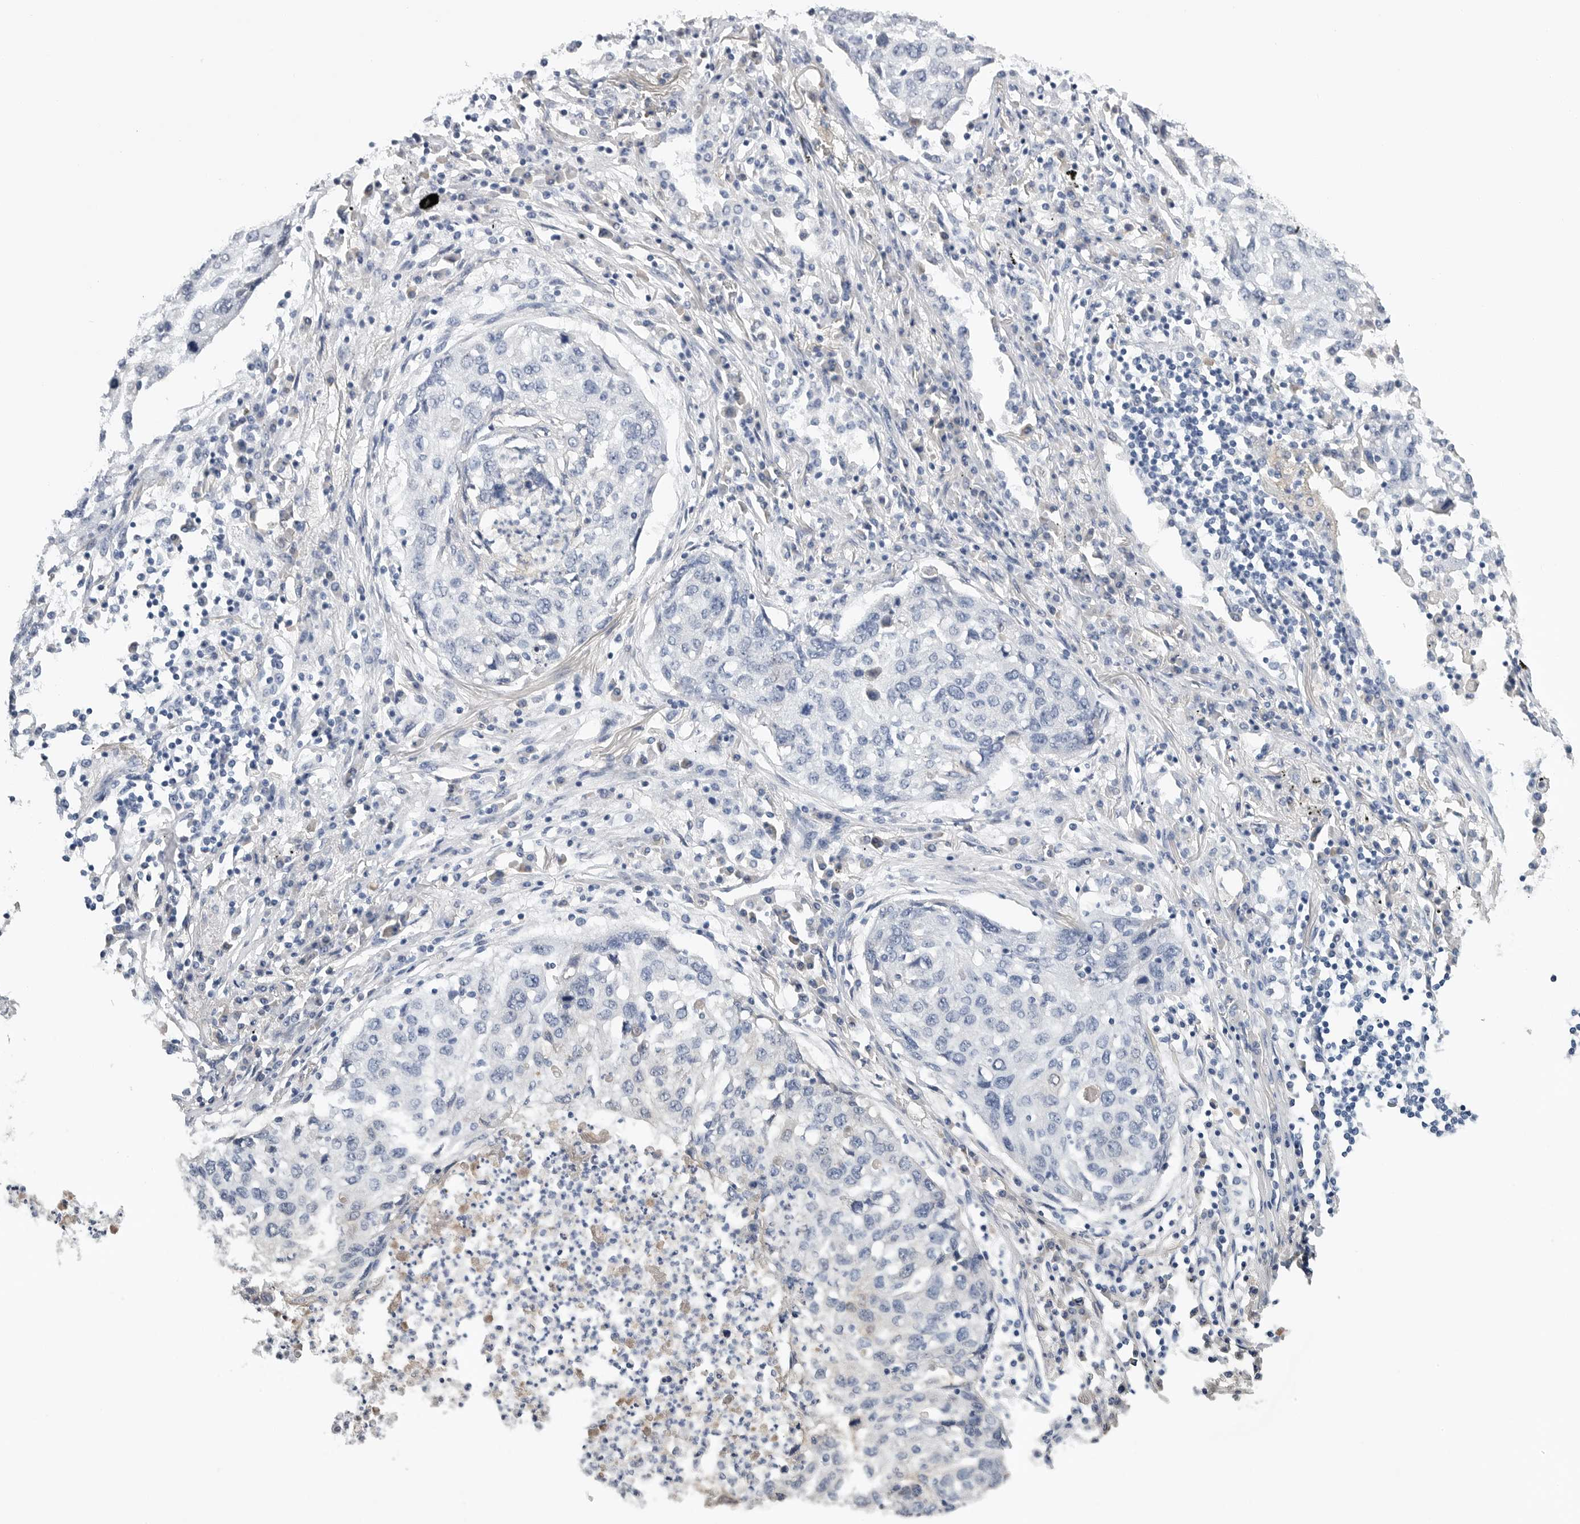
{"staining": {"intensity": "negative", "quantity": "none", "location": "none"}, "tissue": "lung cancer", "cell_type": "Tumor cells", "image_type": "cancer", "snomed": [{"axis": "morphology", "description": "Squamous cell carcinoma, NOS"}, {"axis": "topography", "description": "Lung"}], "caption": "Tumor cells show no significant protein expression in lung squamous cell carcinoma. (Stains: DAB immunohistochemistry with hematoxylin counter stain, Microscopy: brightfield microscopy at high magnification).", "gene": "FABP6", "patient": {"sex": "female", "age": 63}}